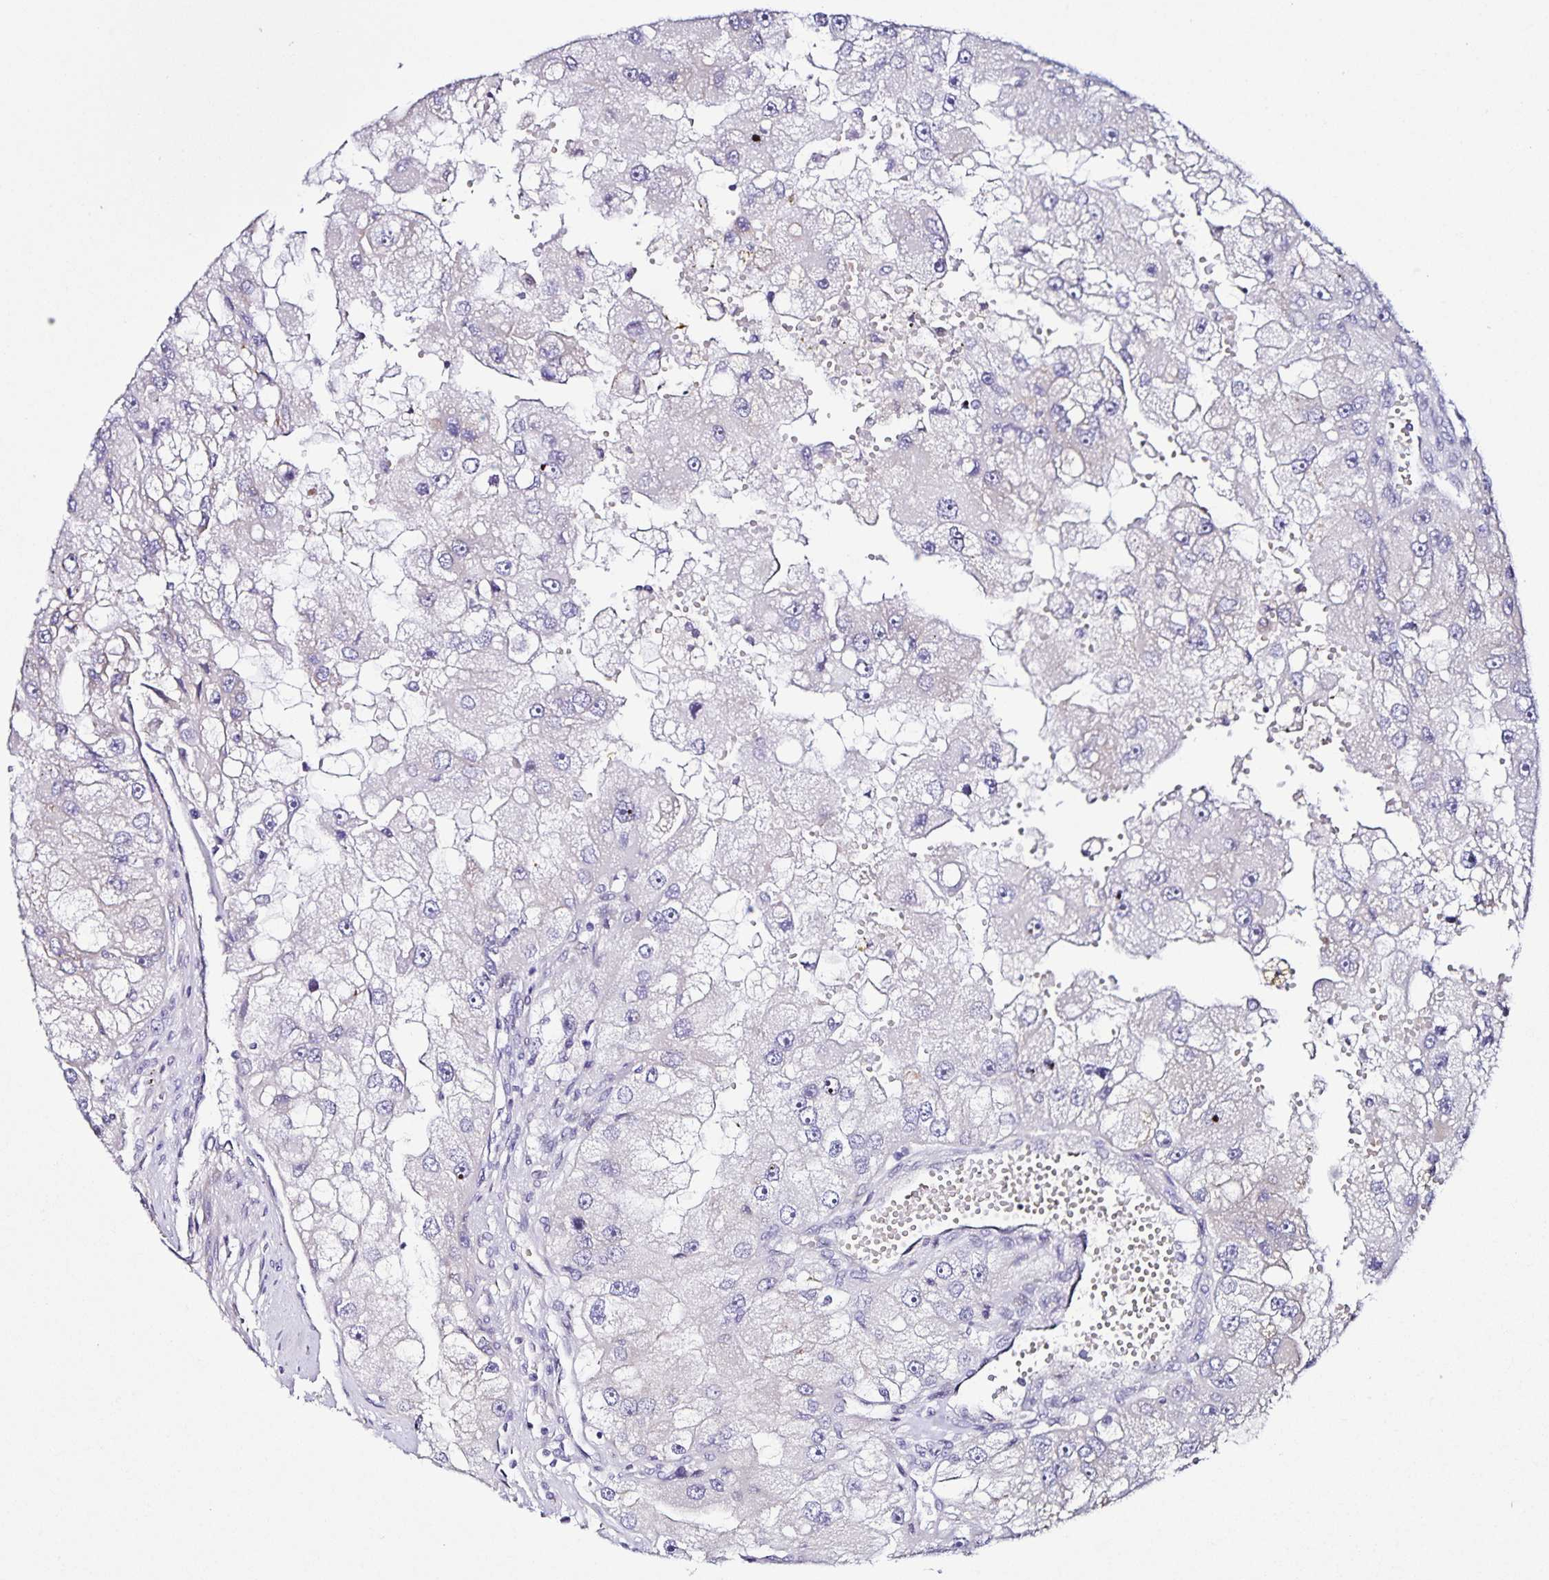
{"staining": {"intensity": "negative", "quantity": "none", "location": "none"}, "tissue": "renal cancer", "cell_type": "Tumor cells", "image_type": "cancer", "snomed": [{"axis": "morphology", "description": "Adenocarcinoma, NOS"}, {"axis": "topography", "description": "Kidney"}], "caption": "This is an immunohistochemistry image of renal cancer (adenocarcinoma). There is no expression in tumor cells.", "gene": "RNFT2", "patient": {"sex": "male", "age": 63}}